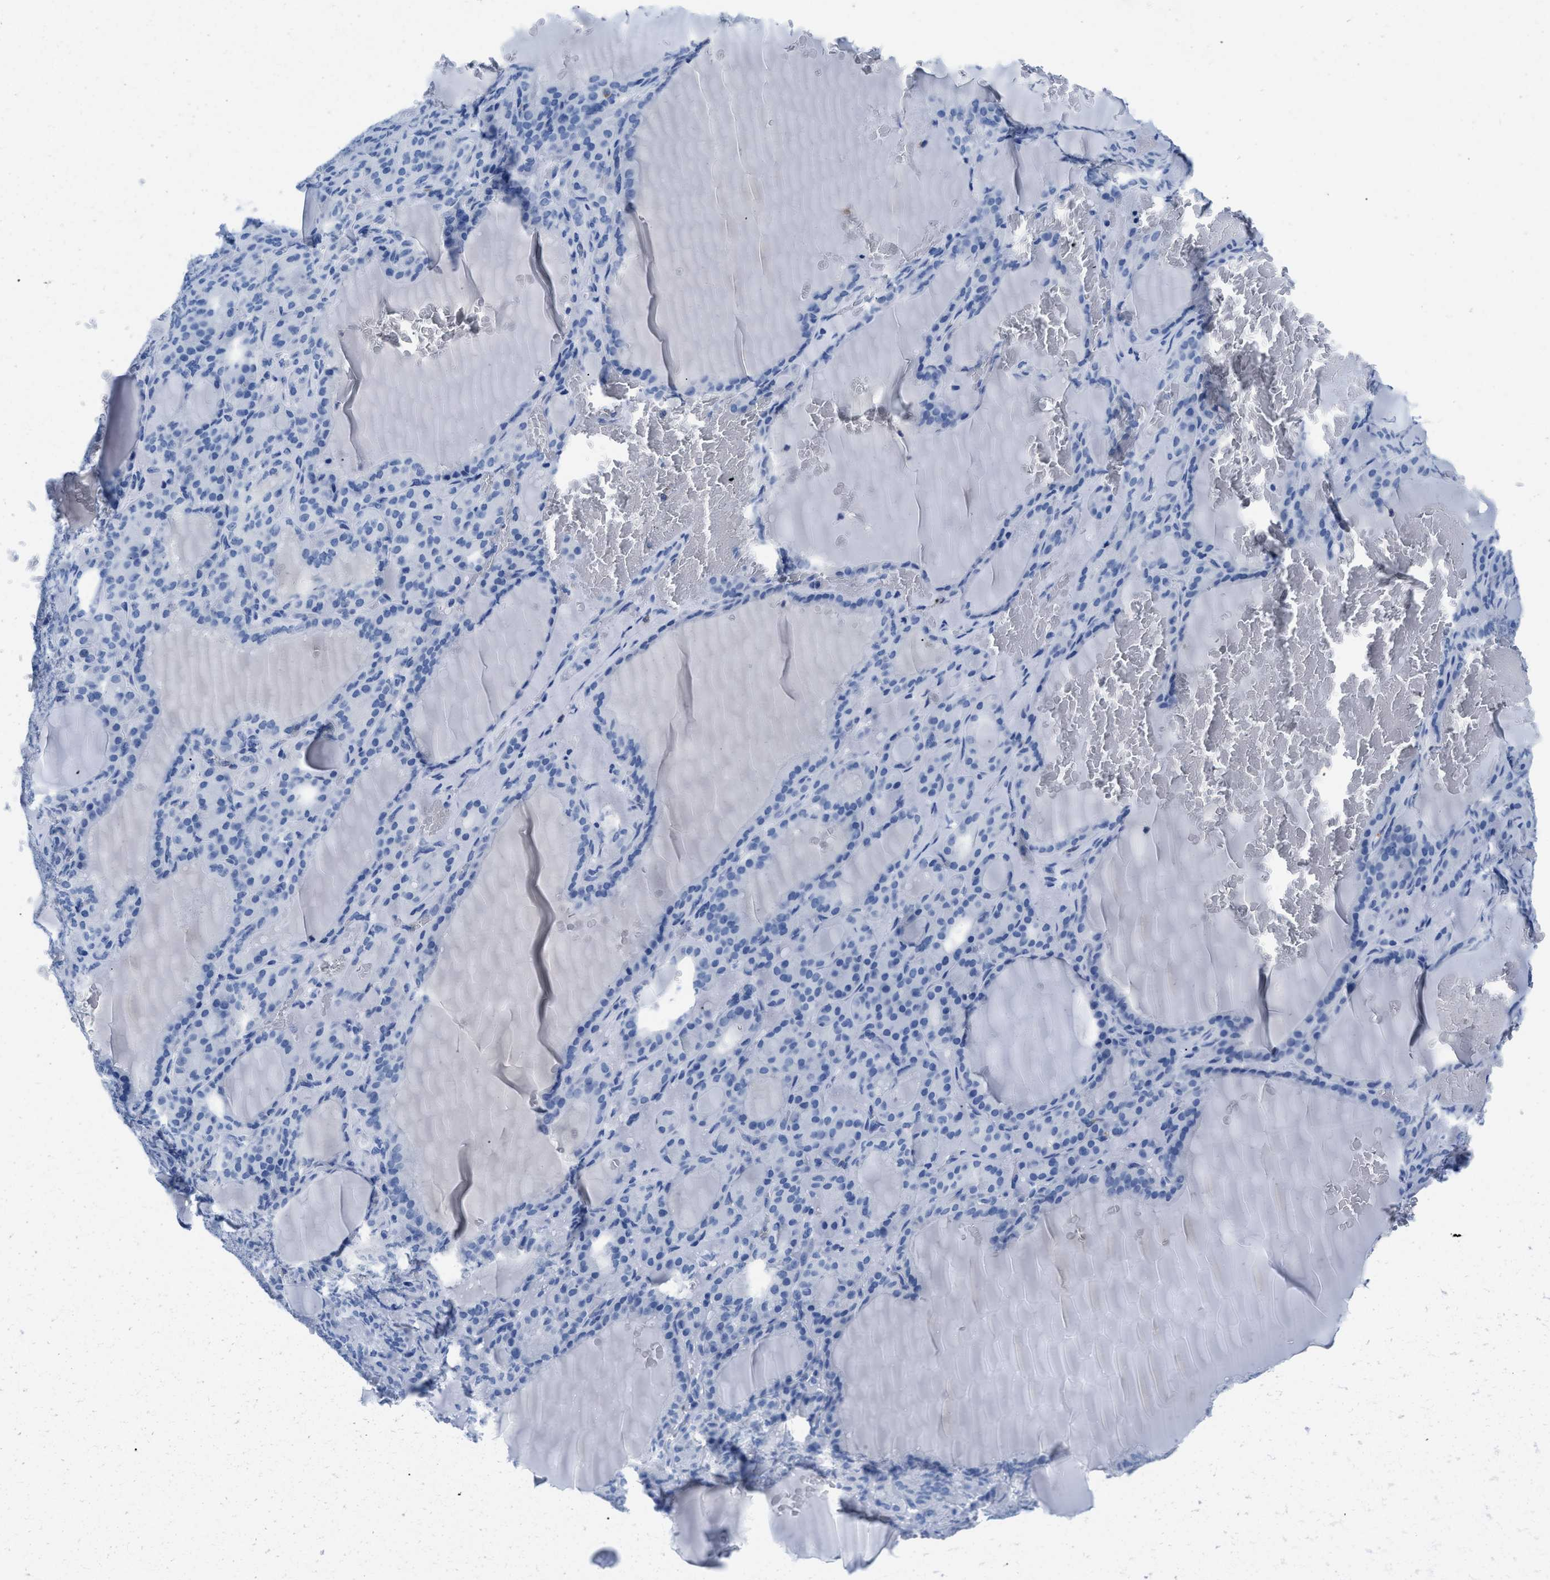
{"staining": {"intensity": "negative", "quantity": "none", "location": "none"}, "tissue": "thyroid gland", "cell_type": "Glandular cells", "image_type": "normal", "snomed": [{"axis": "morphology", "description": "Normal tissue, NOS"}, {"axis": "topography", "description": "Thyroid gland"}], "caption": "Normal thyroid gland was stained to show a protein in brown. There is no significant positivity in glandular cells.", "gene": "CR1", "patient": {"sex": "female", "age": 28}}